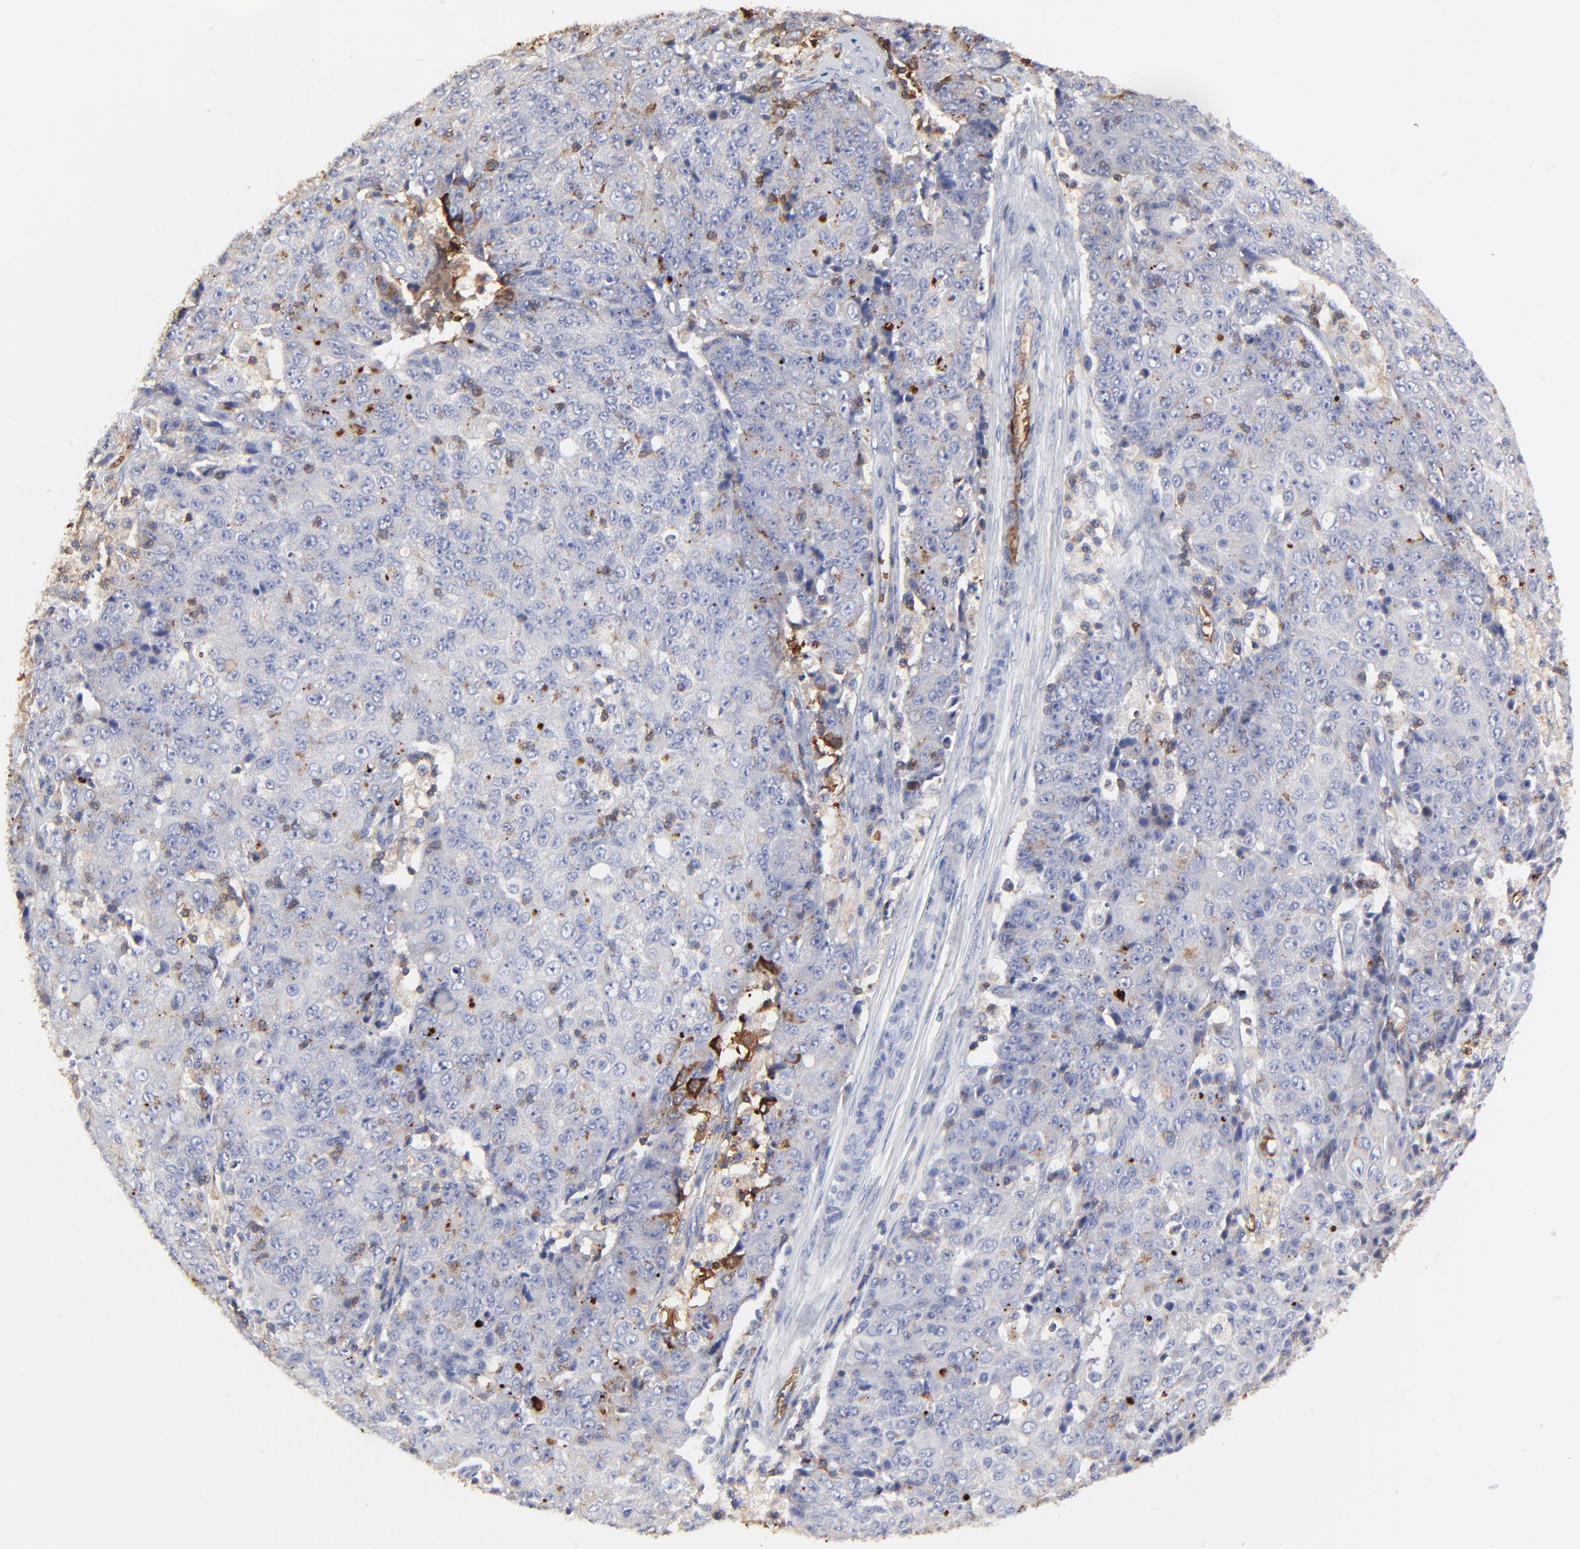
{"staining": {"intensity": "negative", "quantity": "none", "location": "none"}, "tissue": "ovarian cancer", "cell_type": "Tumor cells", "image_type": "cancer", "snomed": [{"axis": "morphology", "description": "Carcinoma, endometroid"}, {"axis": "topography", "description": "Ovary"}], "caption": "This is an IHC photomicrograph of endometroid carcinoma (ovarian). There is no staining in tumor cells.", "gene": "PAG1", "patient": {"sex": "female", "age": 42}}